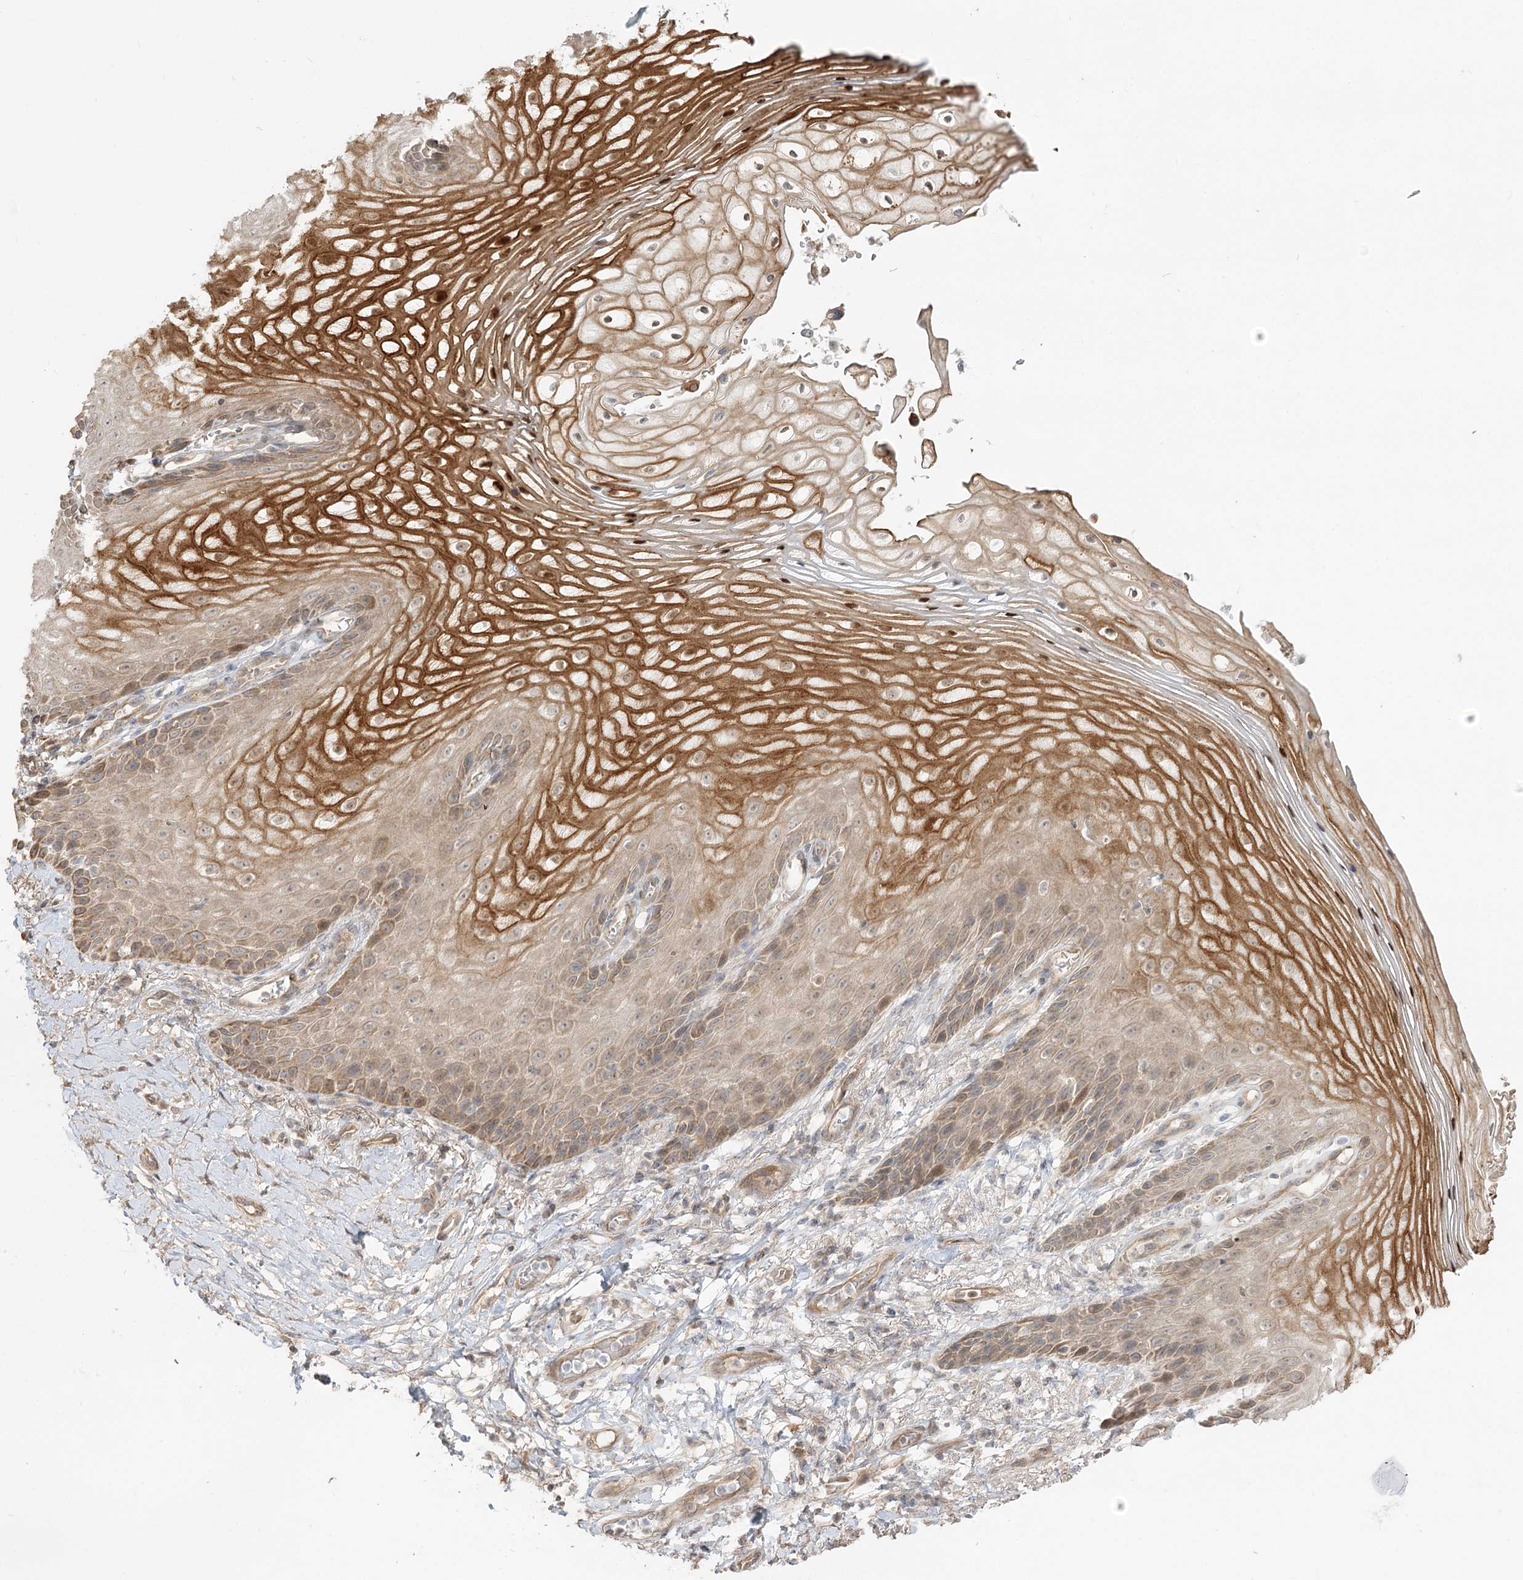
{"staining": {"intensity": "strong", "quantity": "25%-75%", "location": "cytoplasmic/membranous,nuclear"}, "tissue": "vagina", "cell_type": "Squamous epithelial cells", "image_type": "normal", "snomed": [{"axis": "morphology", "description": "Normal tissue, NOS"}, {"axis": "topography", "description": "Vagina"}], "caption": "DAB (3,3'-diaminobenzidine) immunohistochemical staining of normal human vagina displays strong cytoplasmic/membranous,nuclear protein positivity in approximately 25%-75% of squamous epithelial cells. Nuclei are stained in blue.", "gene": "GUCY2C", "patient": {"sex": "female", "age": 60}}